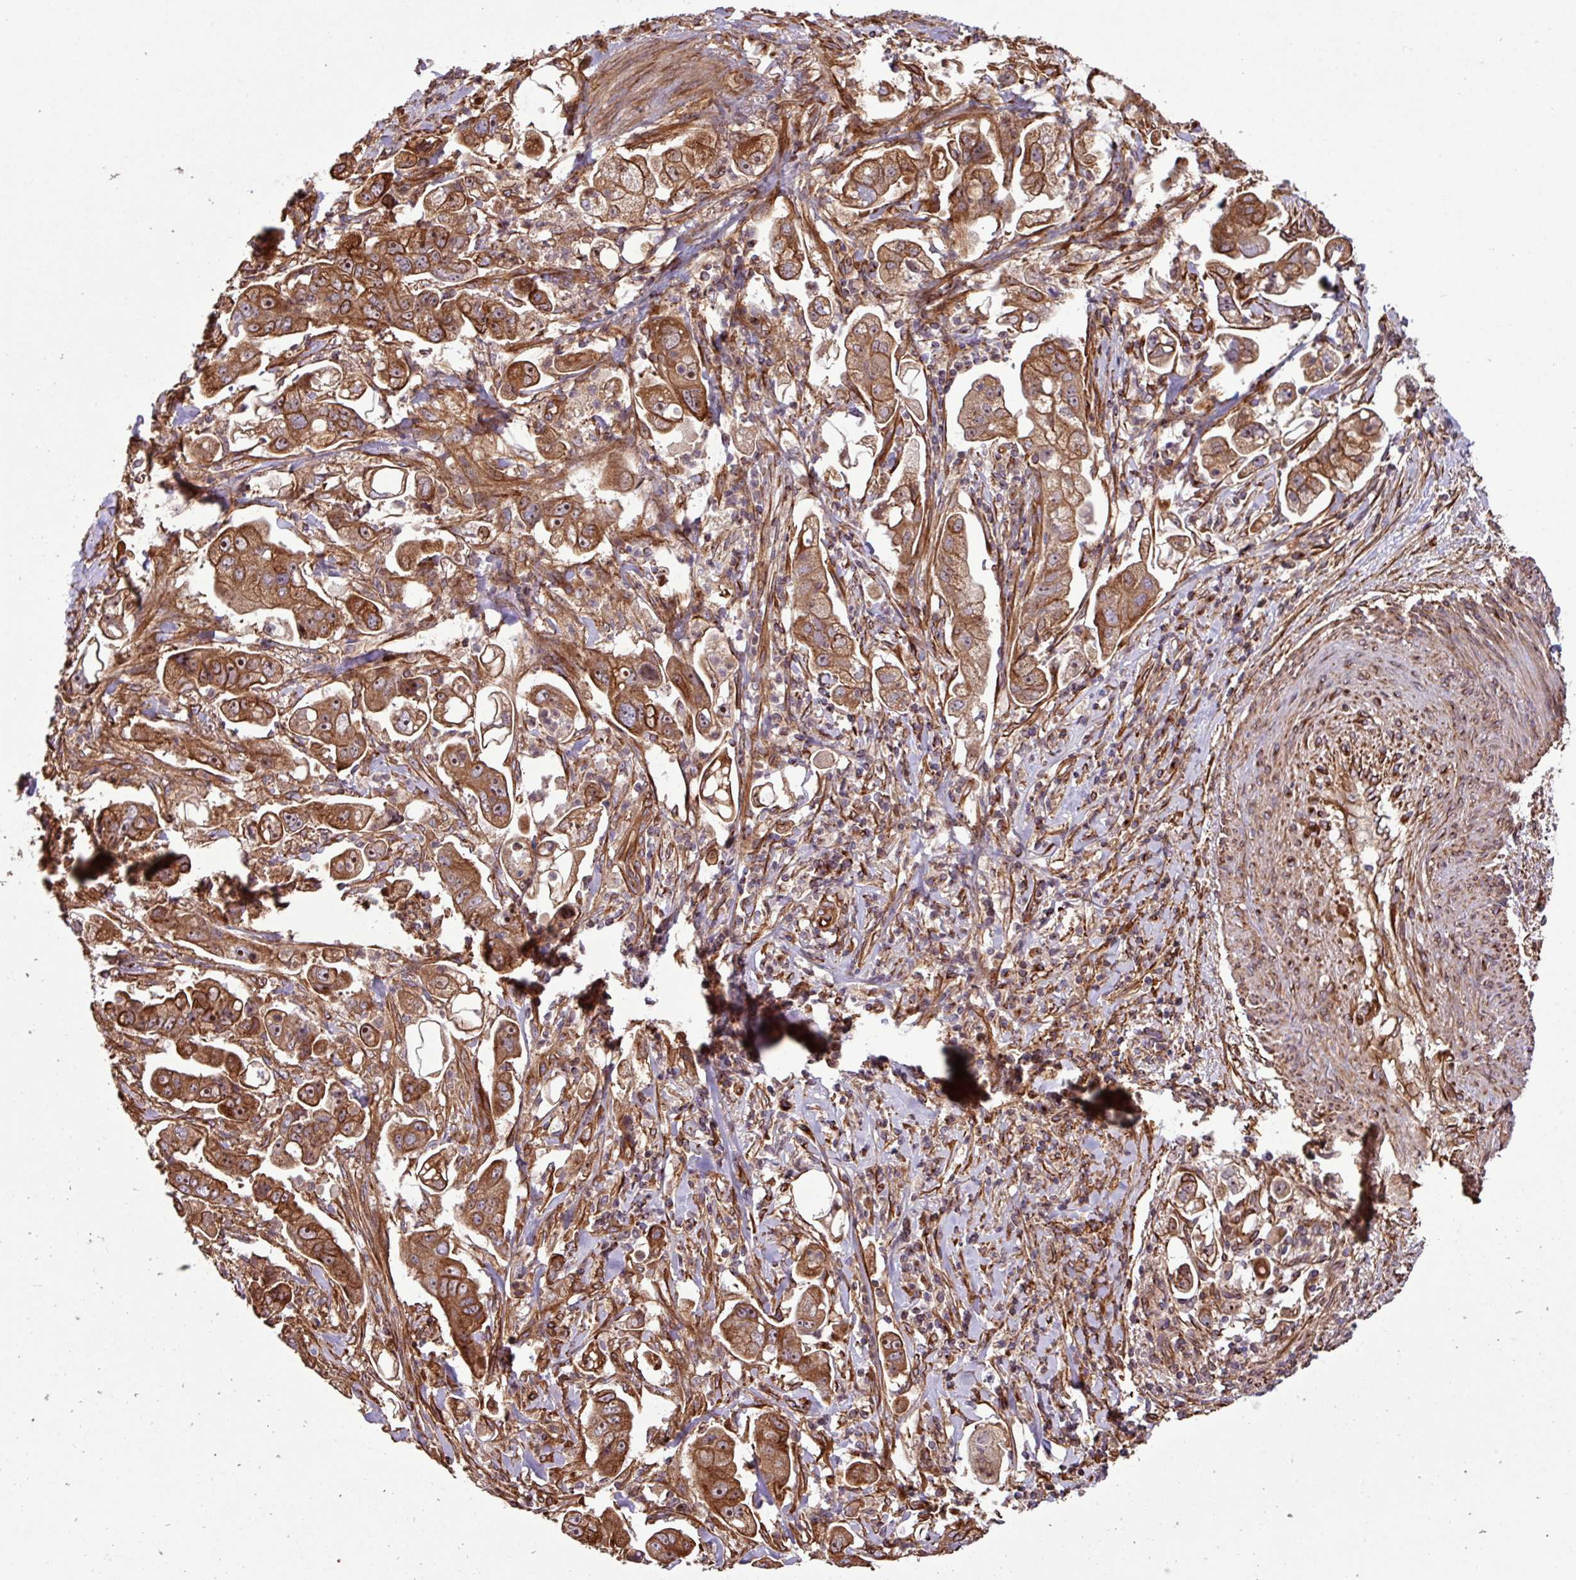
{"staining": {"intensity": "strong", "quantity": ">75%", "location": "cytoplasmic/membranous,nuclear"}, "tissue": "stomach cancer", "cell_type": "Tumor cells", "image_type": "cancer", "snomed": [{"axis": "morphology", "description": "Adenocarcinoma, NOS"}, {"axis": "topography", "description": "Stomach"}], "caption": "Strong cytoplasmic/membranous and nuclear expression for a protein is appreciated in about >75% of tumor cells of stomach cancer using immunohistochemistry (IHC).", "gene": "ZNF300", "patient": {"sex": "male", "age": 62}}